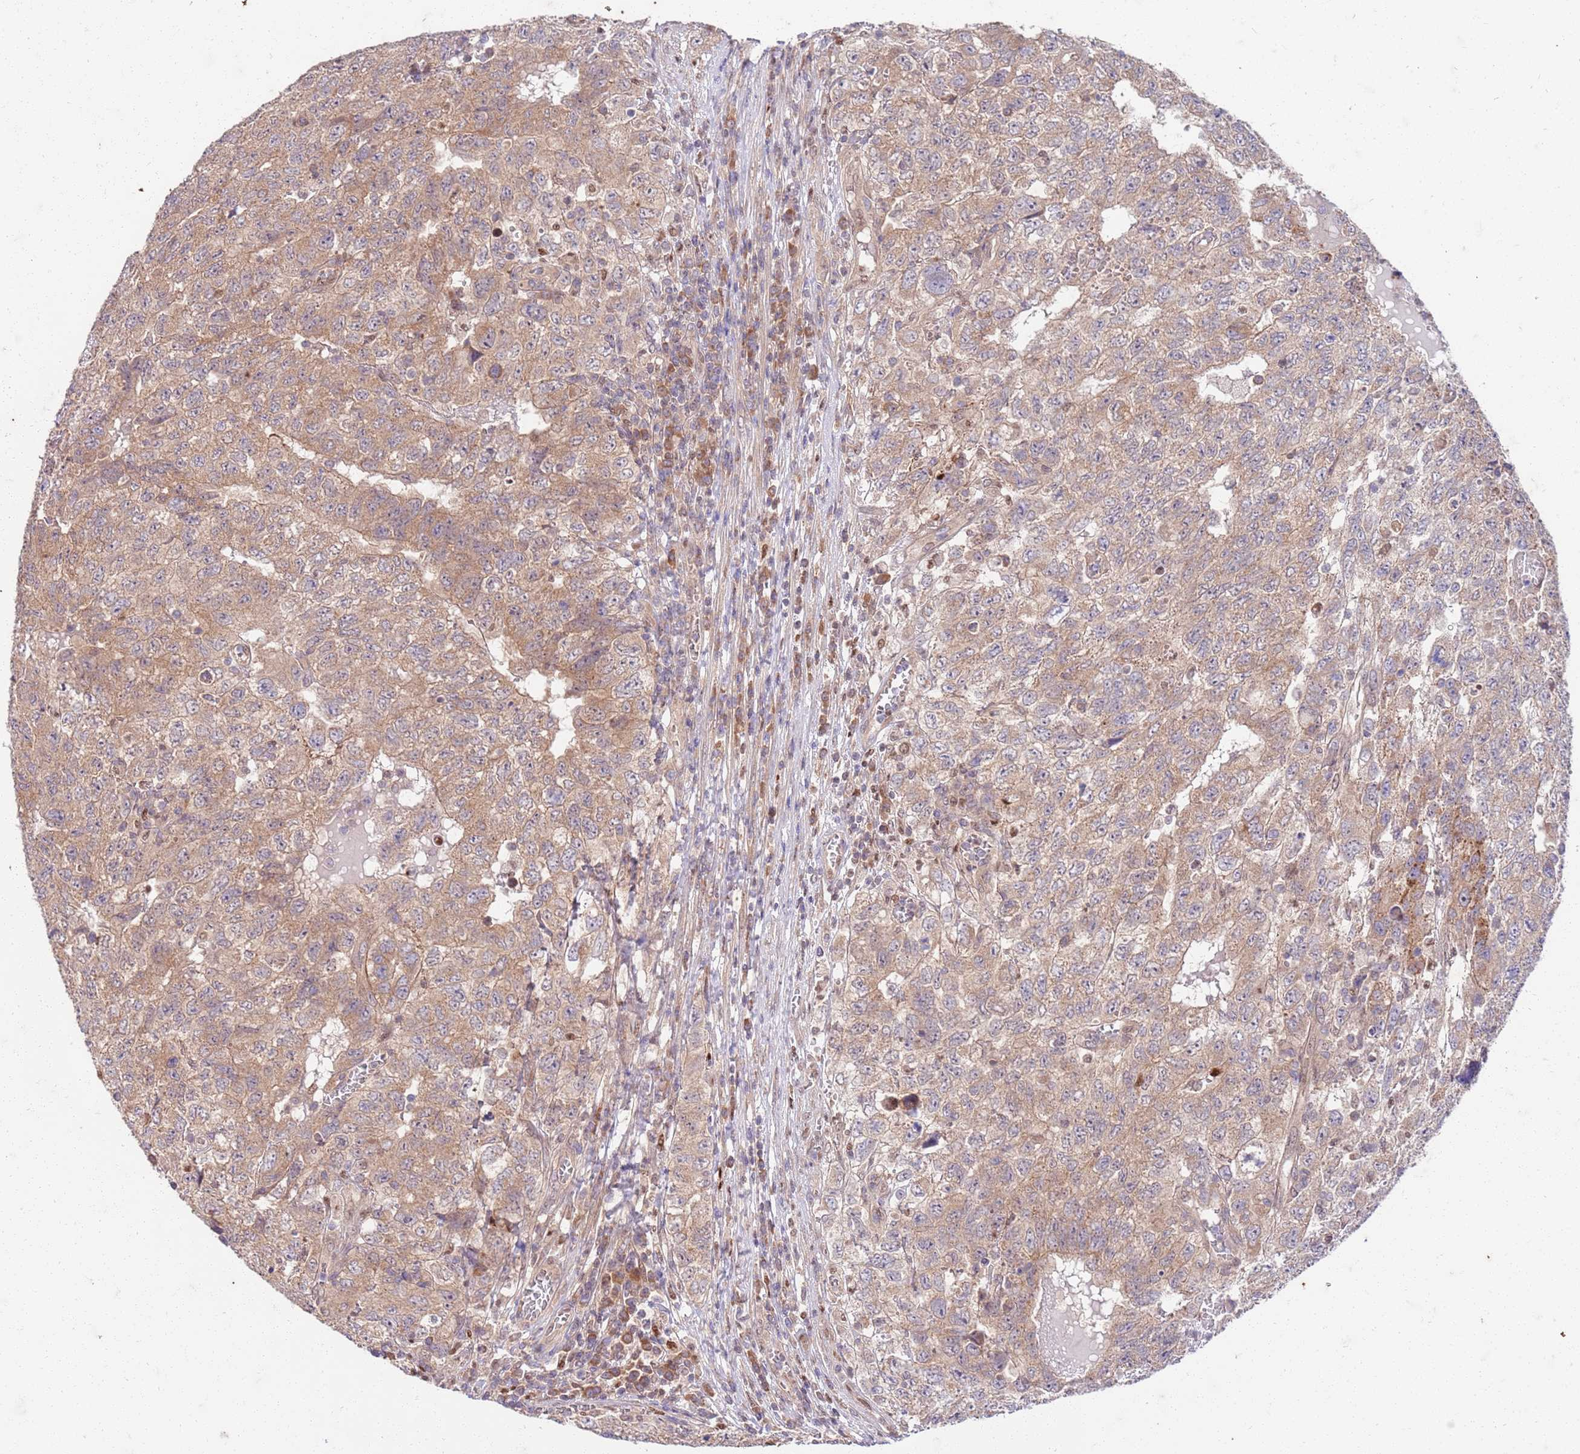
{"staining": {"intensity": "weak", "quantity": ">75%", "location": "cytoplasmic/membranous"}, "tissue": "testis cancer", "cell_type": "Tumor cells", "image_type": "cancer", "snomed": [{"axis": "morphology", "description": "Carcinoma, Embryonal, NOS"}, {"axis": "topography", "description": "Testis"}], "caption": "IHC image of neoplastic tissue: testis cancer (embryonal carcinoma) stained using immunohistochemistry (IHC) exhibits low levels of weak protein expression localized specifically in the cytoplasmic/membranous of tumor cells, appearing as a cytoplasmic/membranous brown color.", "gene": "OSBP", "patient": {"sex": "male", "age": 34}}